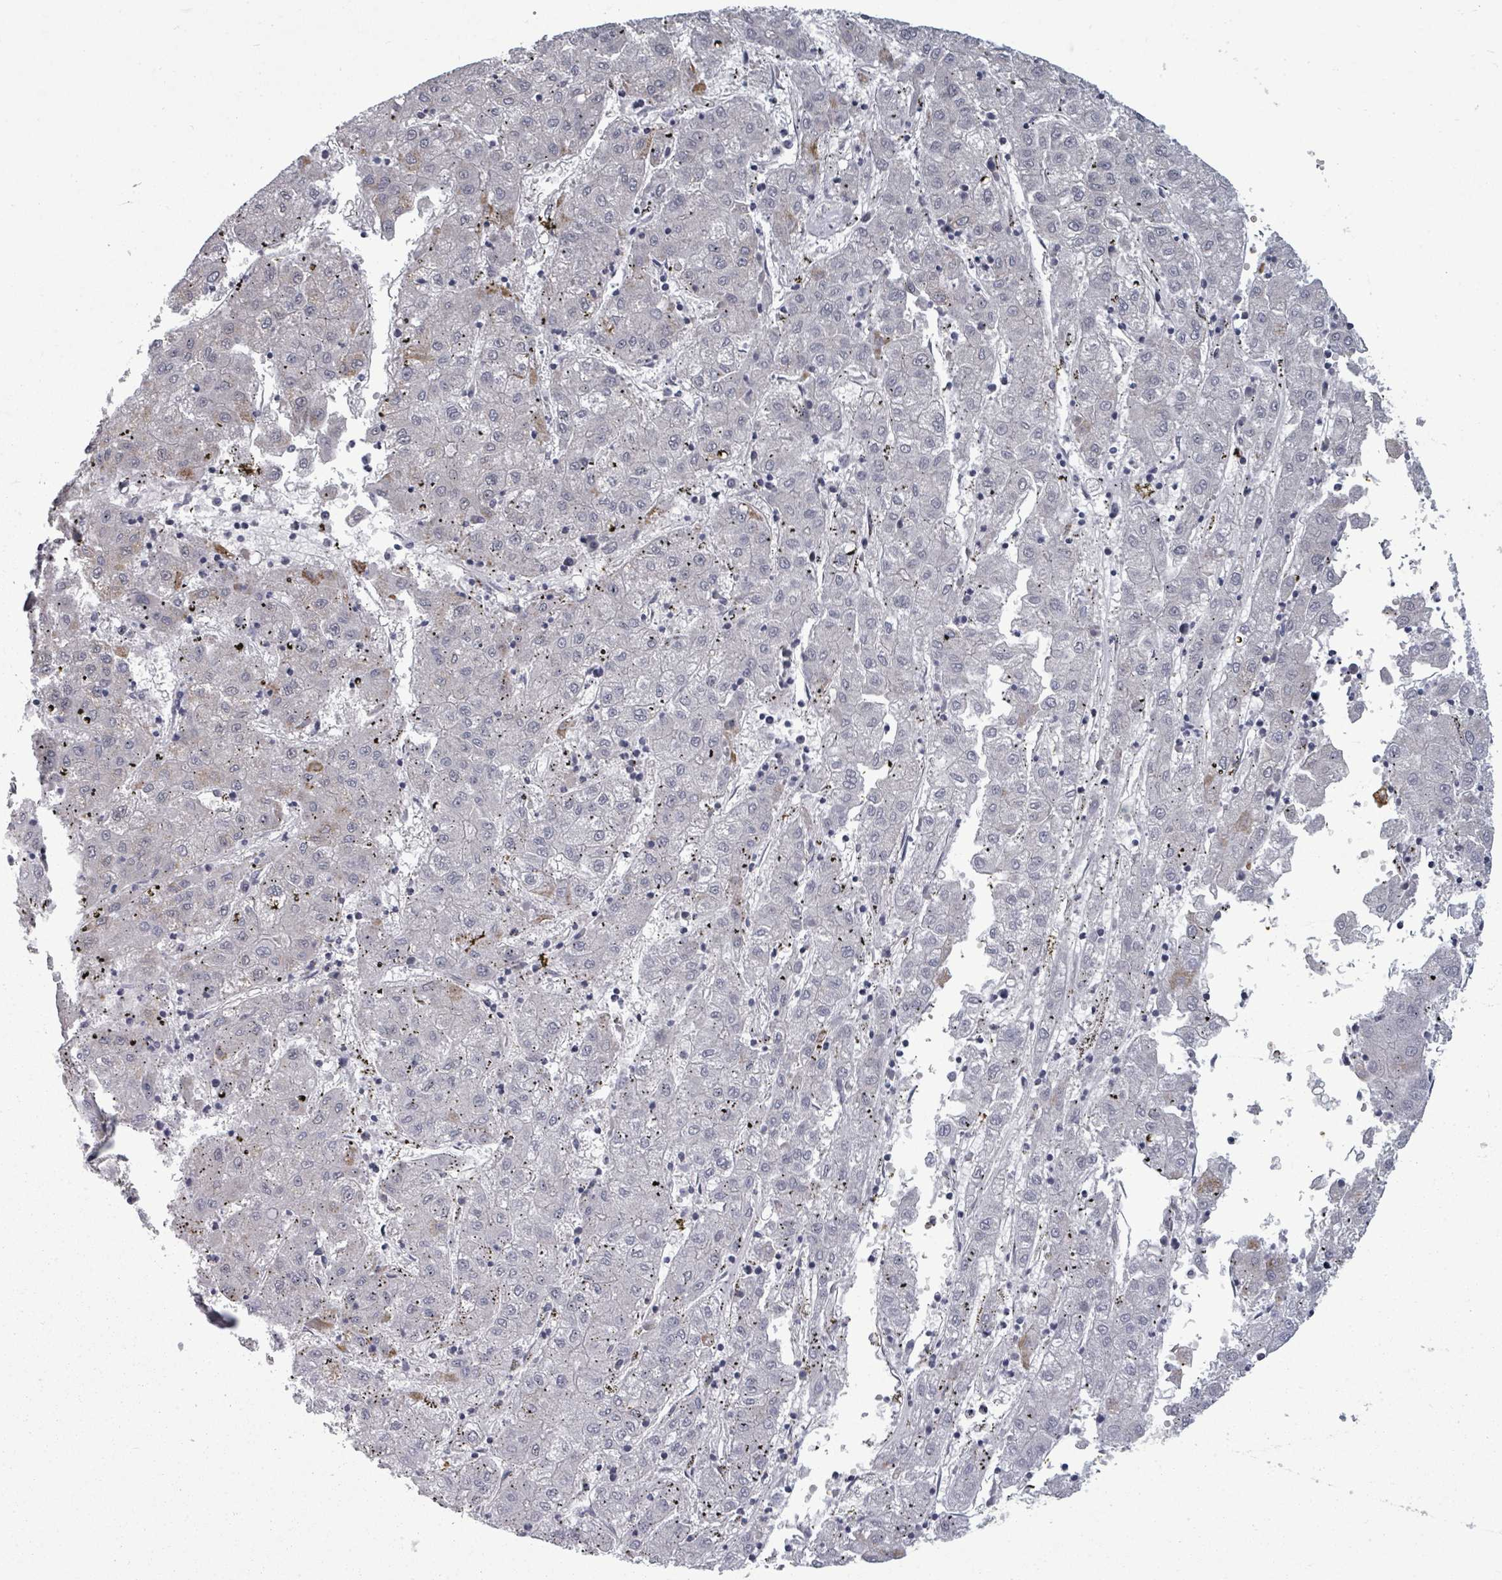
{"staining": {"intensity": "moderate", "quantity": "<25%", "location": "cytoplasmic/membranous"}, "tissue": "liver cancer", "cell_type": "Tumor cells", "image_type": "cancer", "snomed": [{"axis": "morphology", "description": "Carcinoma, Hepatocellular, NOS"}, {"axis": "topography", "description": "Liver"}], "caption": "This micrograph exhibits liver hepatocellular carcinoma stained with immunohistochemistry to label a protein in brown. The cytoplasmic/membranous of tumor cells show moderate positivity for the protein. Nuclei are counter-stained blue.", "gene": "ASB12", "patient": {"sex": "male", "age": 72}}